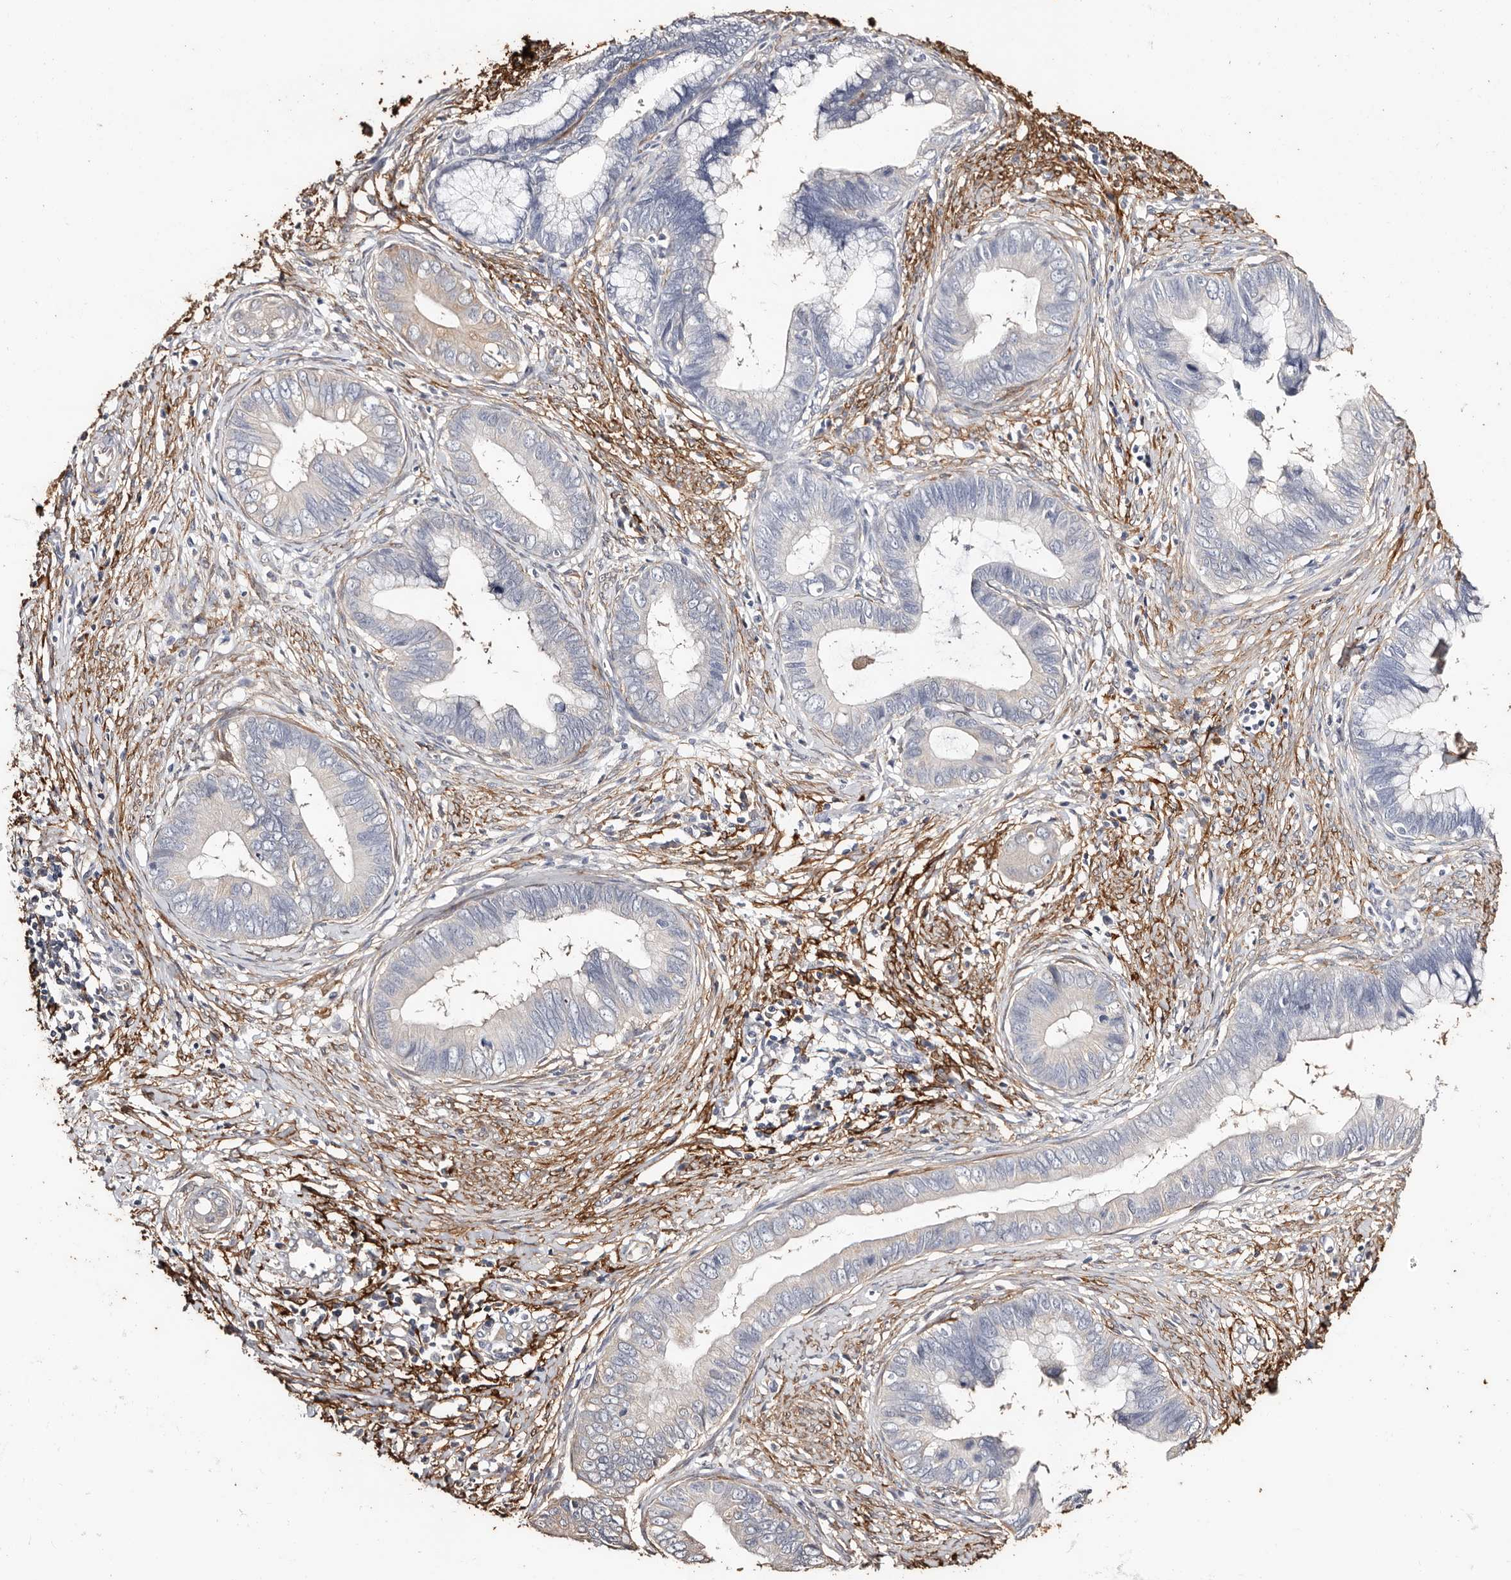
{"staining": {"intensity": "negative", "quantity": "none", "location": "none"}, "tissue": "cervical cancer", "cell_type": "Tumor cells", "image_type": "cancer", "snomed": [{"axis": "morphology", "description": "Adenocarcinoma, NOS"}, {"axis": "topography", "description": "Cervix"}], "caption": "IHC of human cervical adenocarcinoma exhibits no staining in tumor cells.", "gene": "TGM2", "patient": {"sex": "female", "age": 44}}